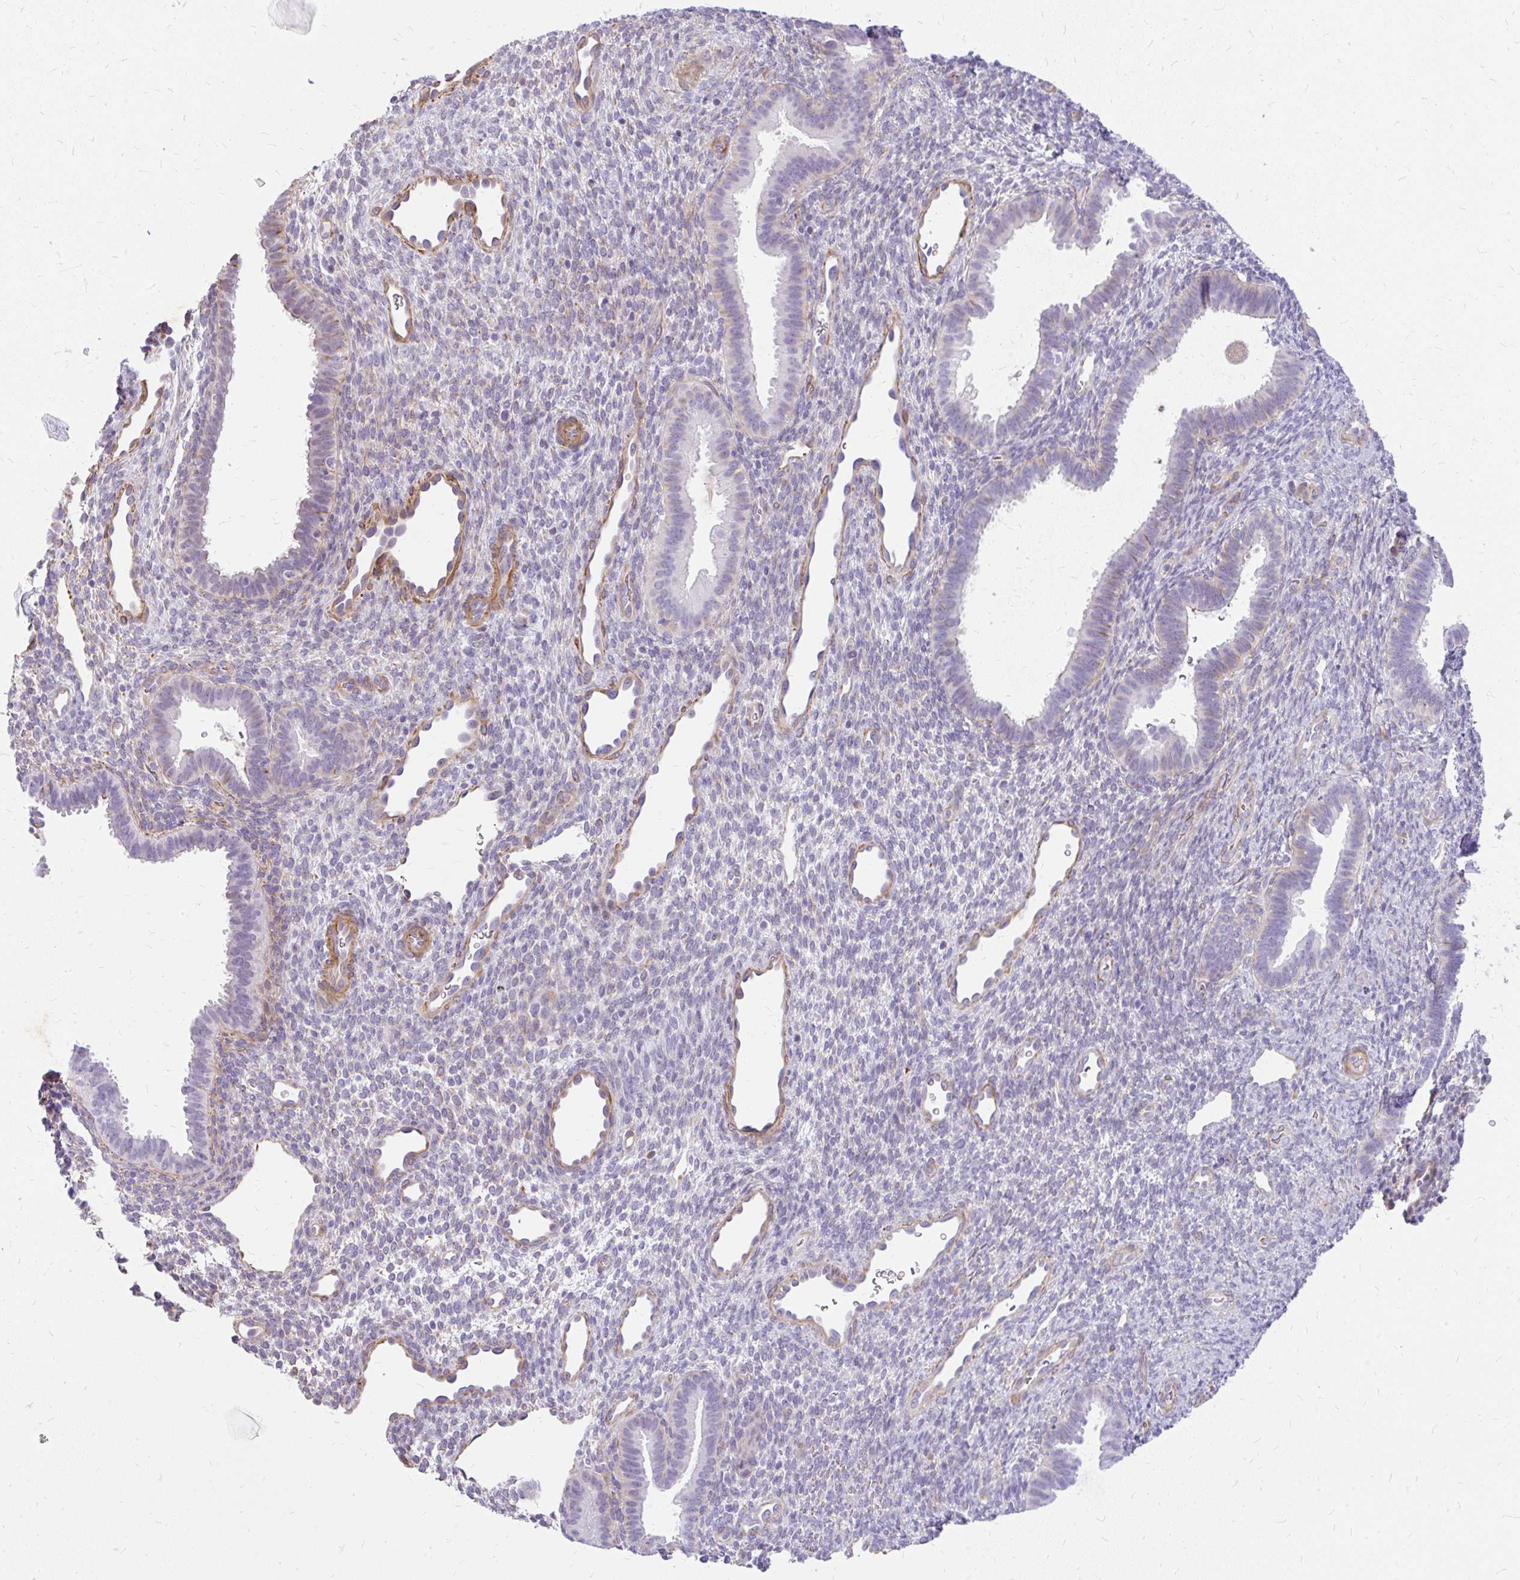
{"staining": {"intensity": "negative", "quantity": "none", "location": "none"}, "tissue": "endometrium", "cell_type": "Cells in endometrial stroma", "image_type": "normal", "snomed": [{"axis": "morphology", "description": "Normal tissue, NOS"}, {"axis": "topography", "description": "Endometrium"}], "caption": "Immunohistochemical staining of benign human endometrium displays no significant positivity in cells in endometrial stroma. The staining is performed using DAB brown chromogen with nuclei counter-stained in using hematoxylin.", "gene": "FAM83C", "patient": {"sex": "female", "age": 34}}